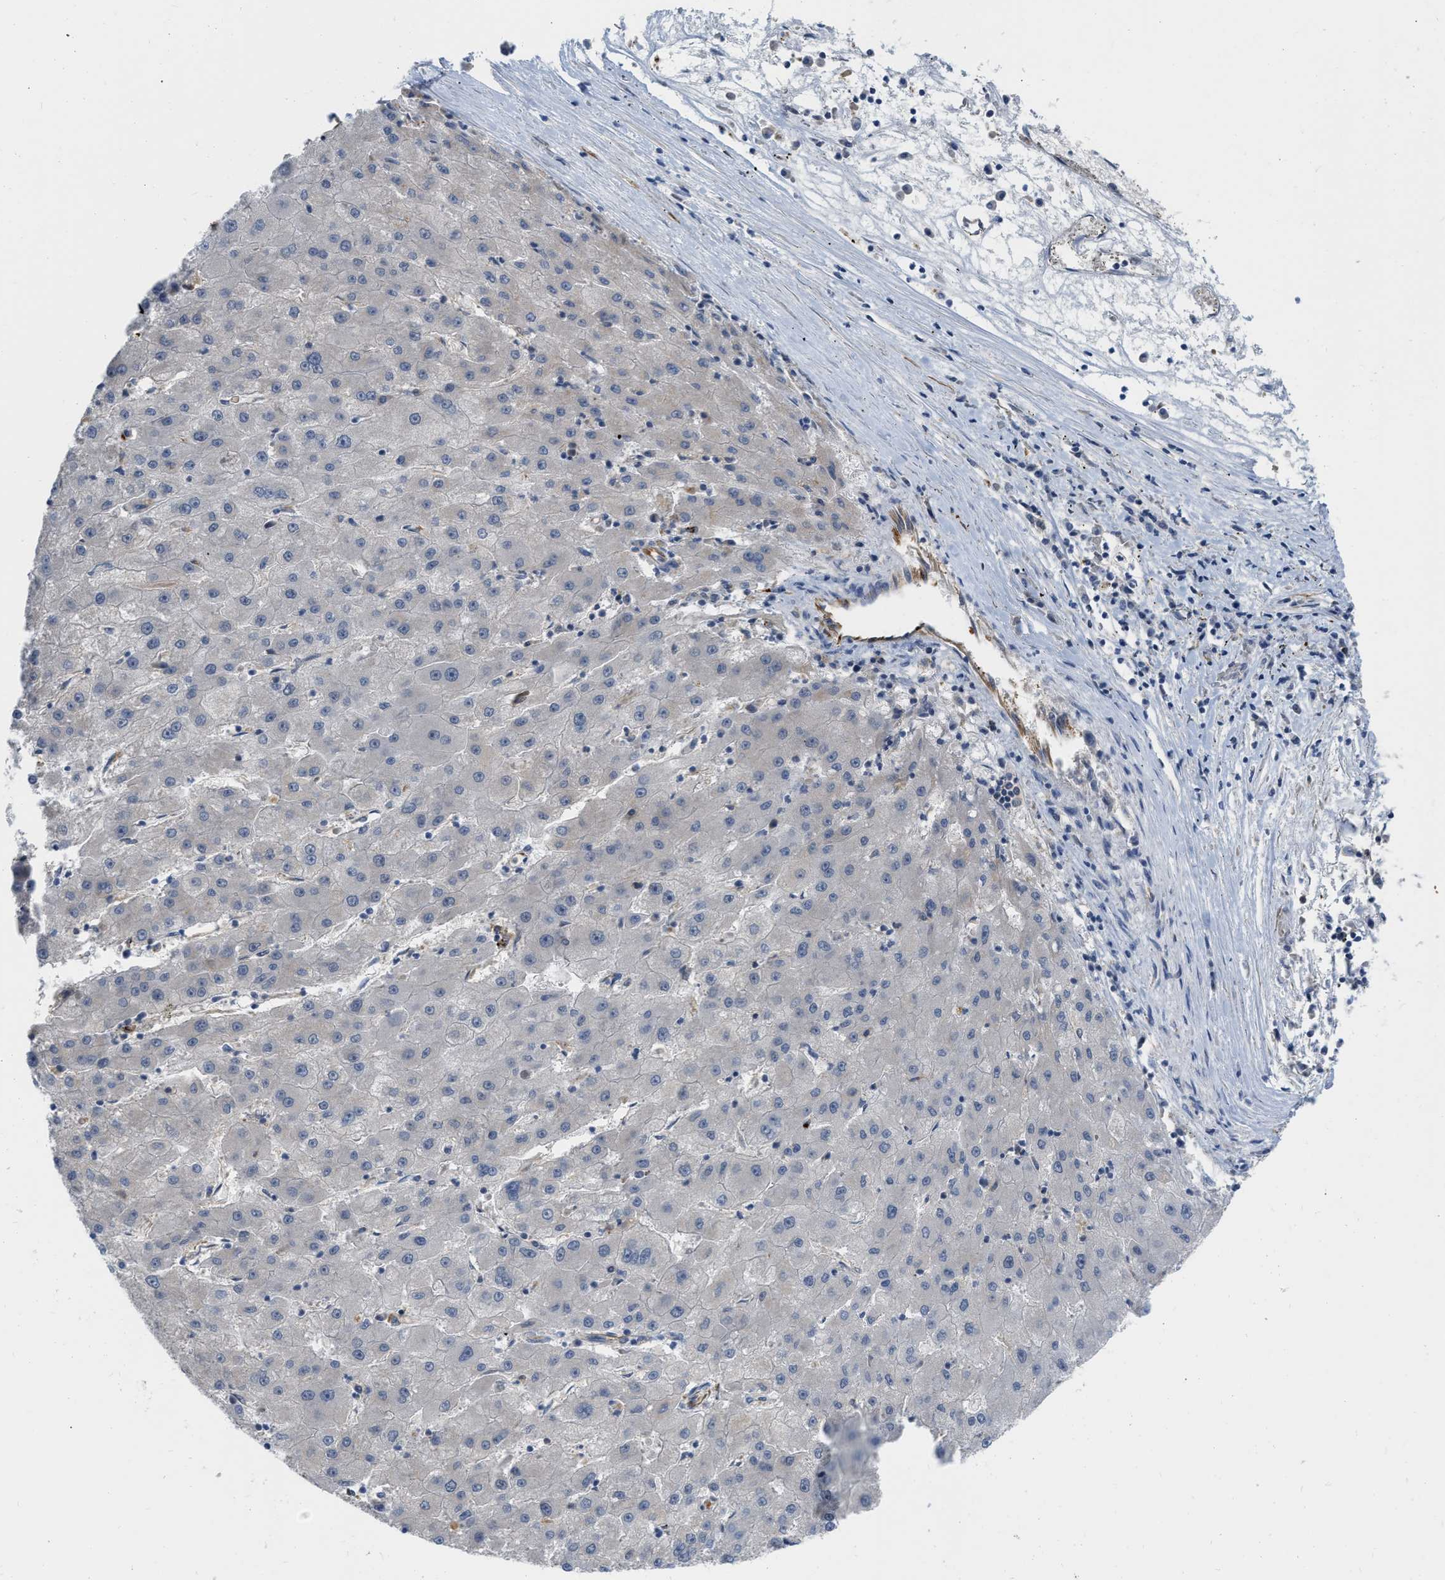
{"staining": {"intensity": "negative", "quantity": "none", "location": "none"}, "tissue": "liver cancer", "cell_type": "Tumor cells", "image_type": "cancer", "snomed": [{"axis": "morphology", "description": "Carcinoma, Hepatocellular, NOS"}, {"axis": "topography", "description": "Liver"}], "caption": "A micrograph of liver cancer (hepatocellular carcinoma) stained for a protein exhibits no brown staining in tumor cells. Brightfield microscopy of immunohistochemistry (IHC) stained with DAB (3,3'-diaminobenzidine) (brown) and hematoxylin (blue), captured at high magnification.", "gene": "NAPEPLD", "patient": {"sex": "male", "age": 72}}